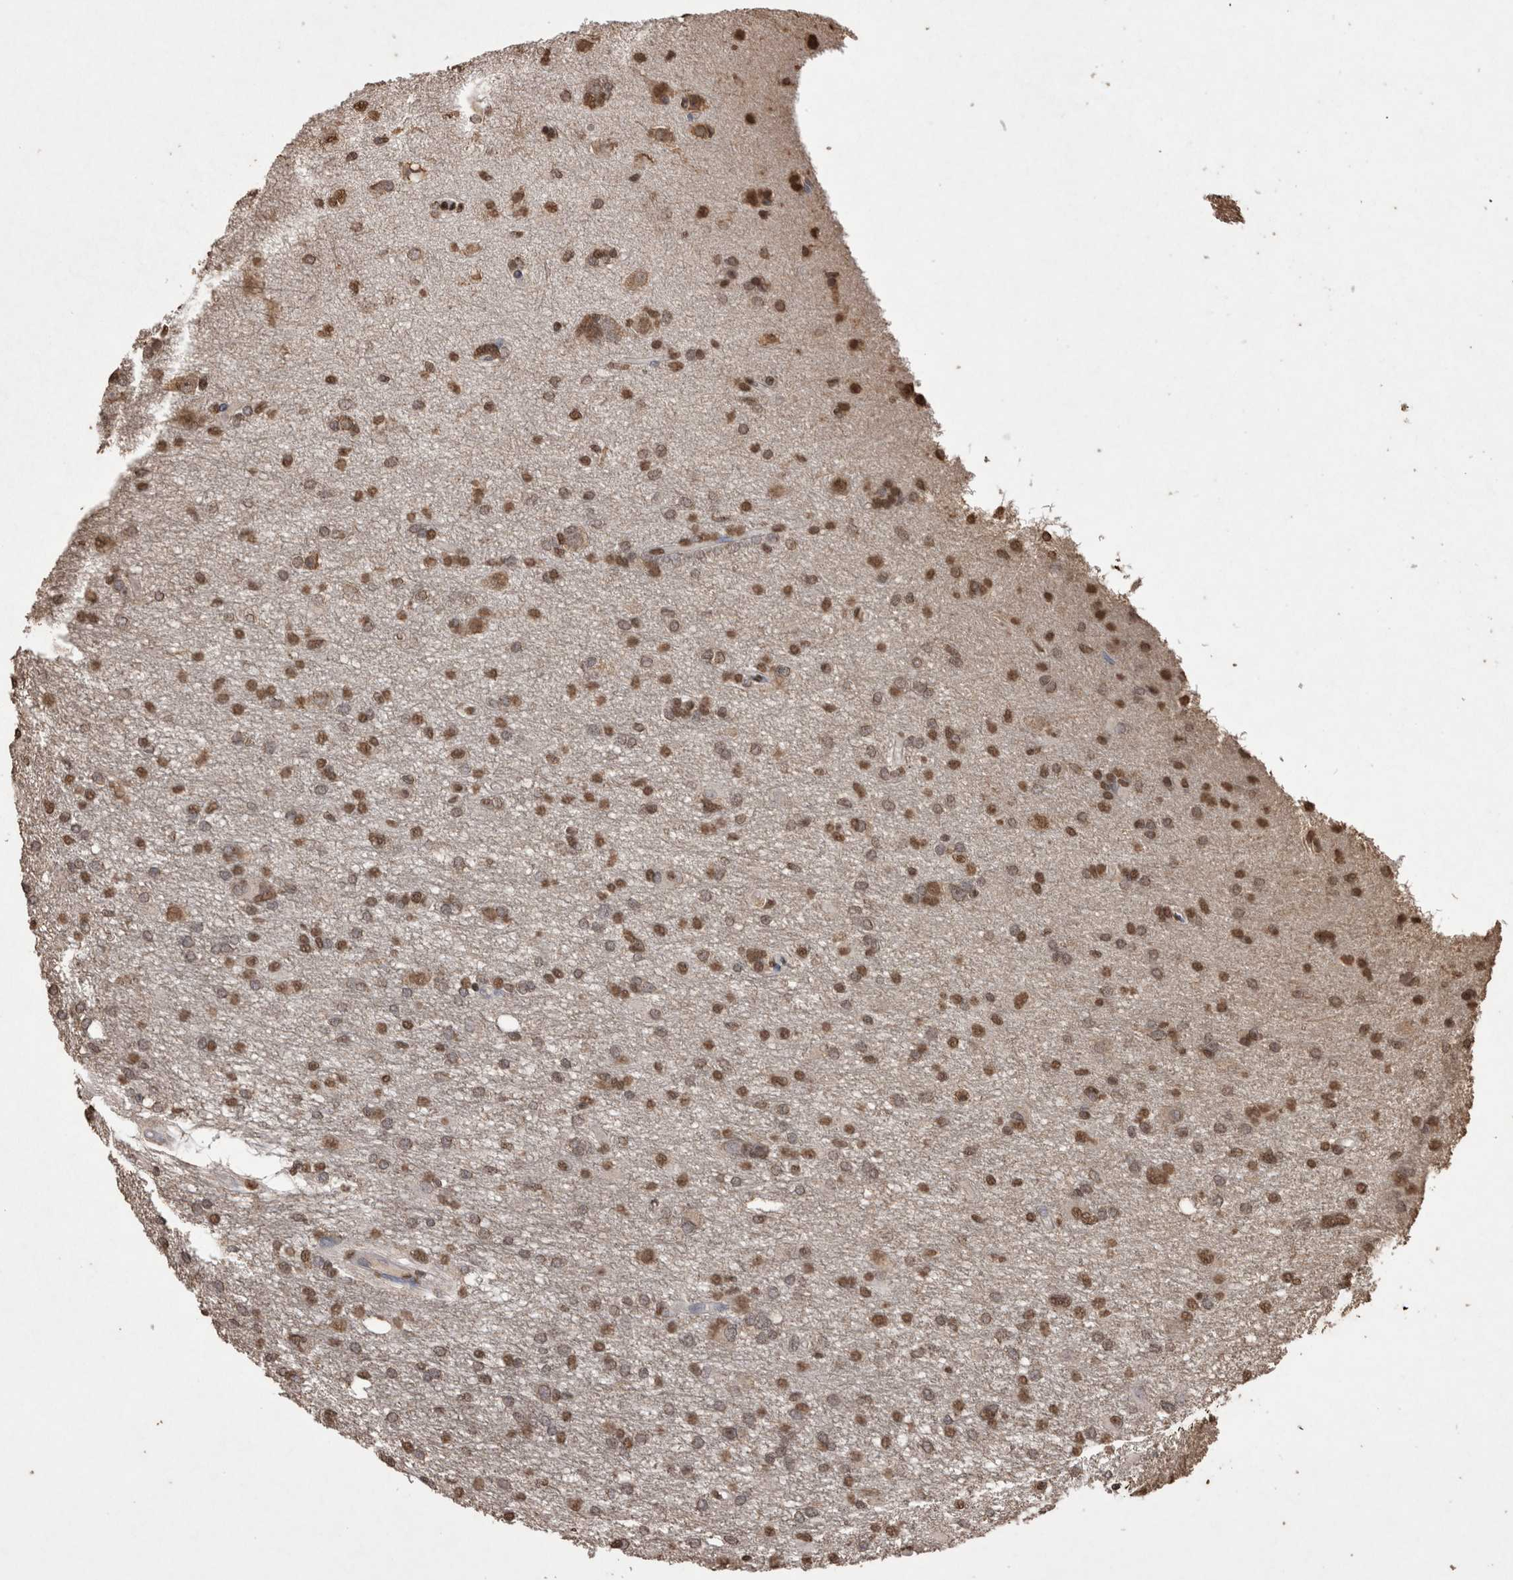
{"staining": {"intensity": "moderate", "quantity": ">75%", "location": "nuclear"}, "tissue": "glioma", "cell_type": "Tumor cells", "image_type": "cancer", "snomed": [{"axis": "morphology", "description": "Glioma, malignant, High grade"}, {"axis": "topography", "description": "Brain"}], "caption": "Malignant glioma (high-grade) tissue demonstrates moderate nuclear staining in about >75% of tumor cells, visualized by immunohistochemistry.", "gene": "POU5F1", "patient": {"sex": "female", "age": 59}}